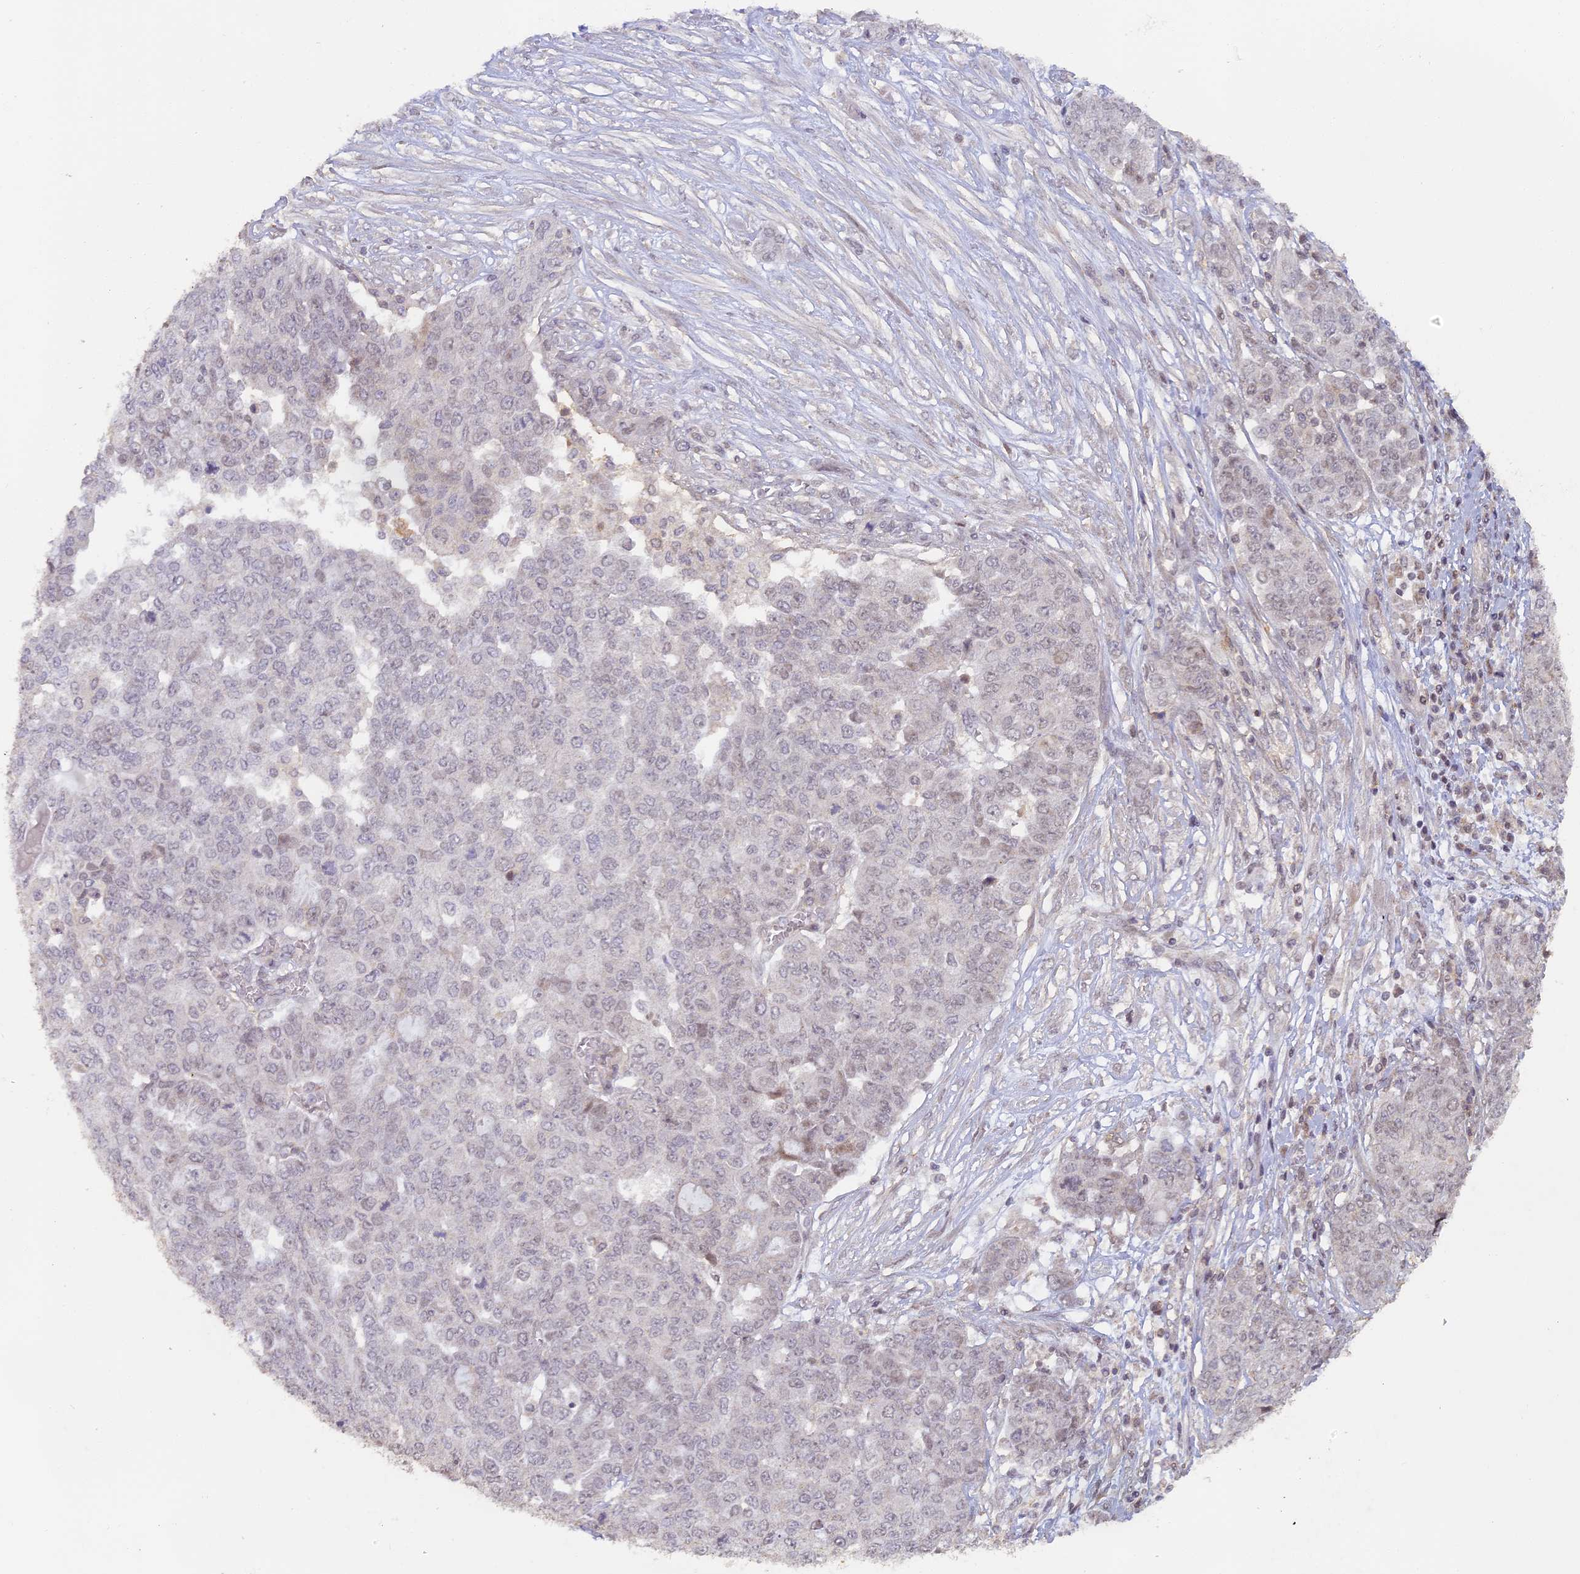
{"staining": {"intensity": "negative", "quantity": "none", "location": "none"}, "tissue": "ovarian cancer", "cell_type": "Tumor cells", "image_type": "cancer", "snomed": [{"axis": "morphology", "description": "Cystadenocarcinoma, serous, NOS"}, {"axis": "topography", "description": "Soft tissue"}, {"axis": "topography", "description": "Ovary"}], "caption": "The IHC histopathology image has no significant staining in tumor cells of ovarian cancer (serous cystadenocarcinoma) tissue.", "gene": "MYBL2", "patient": {"sex": "female", "age": 57}}